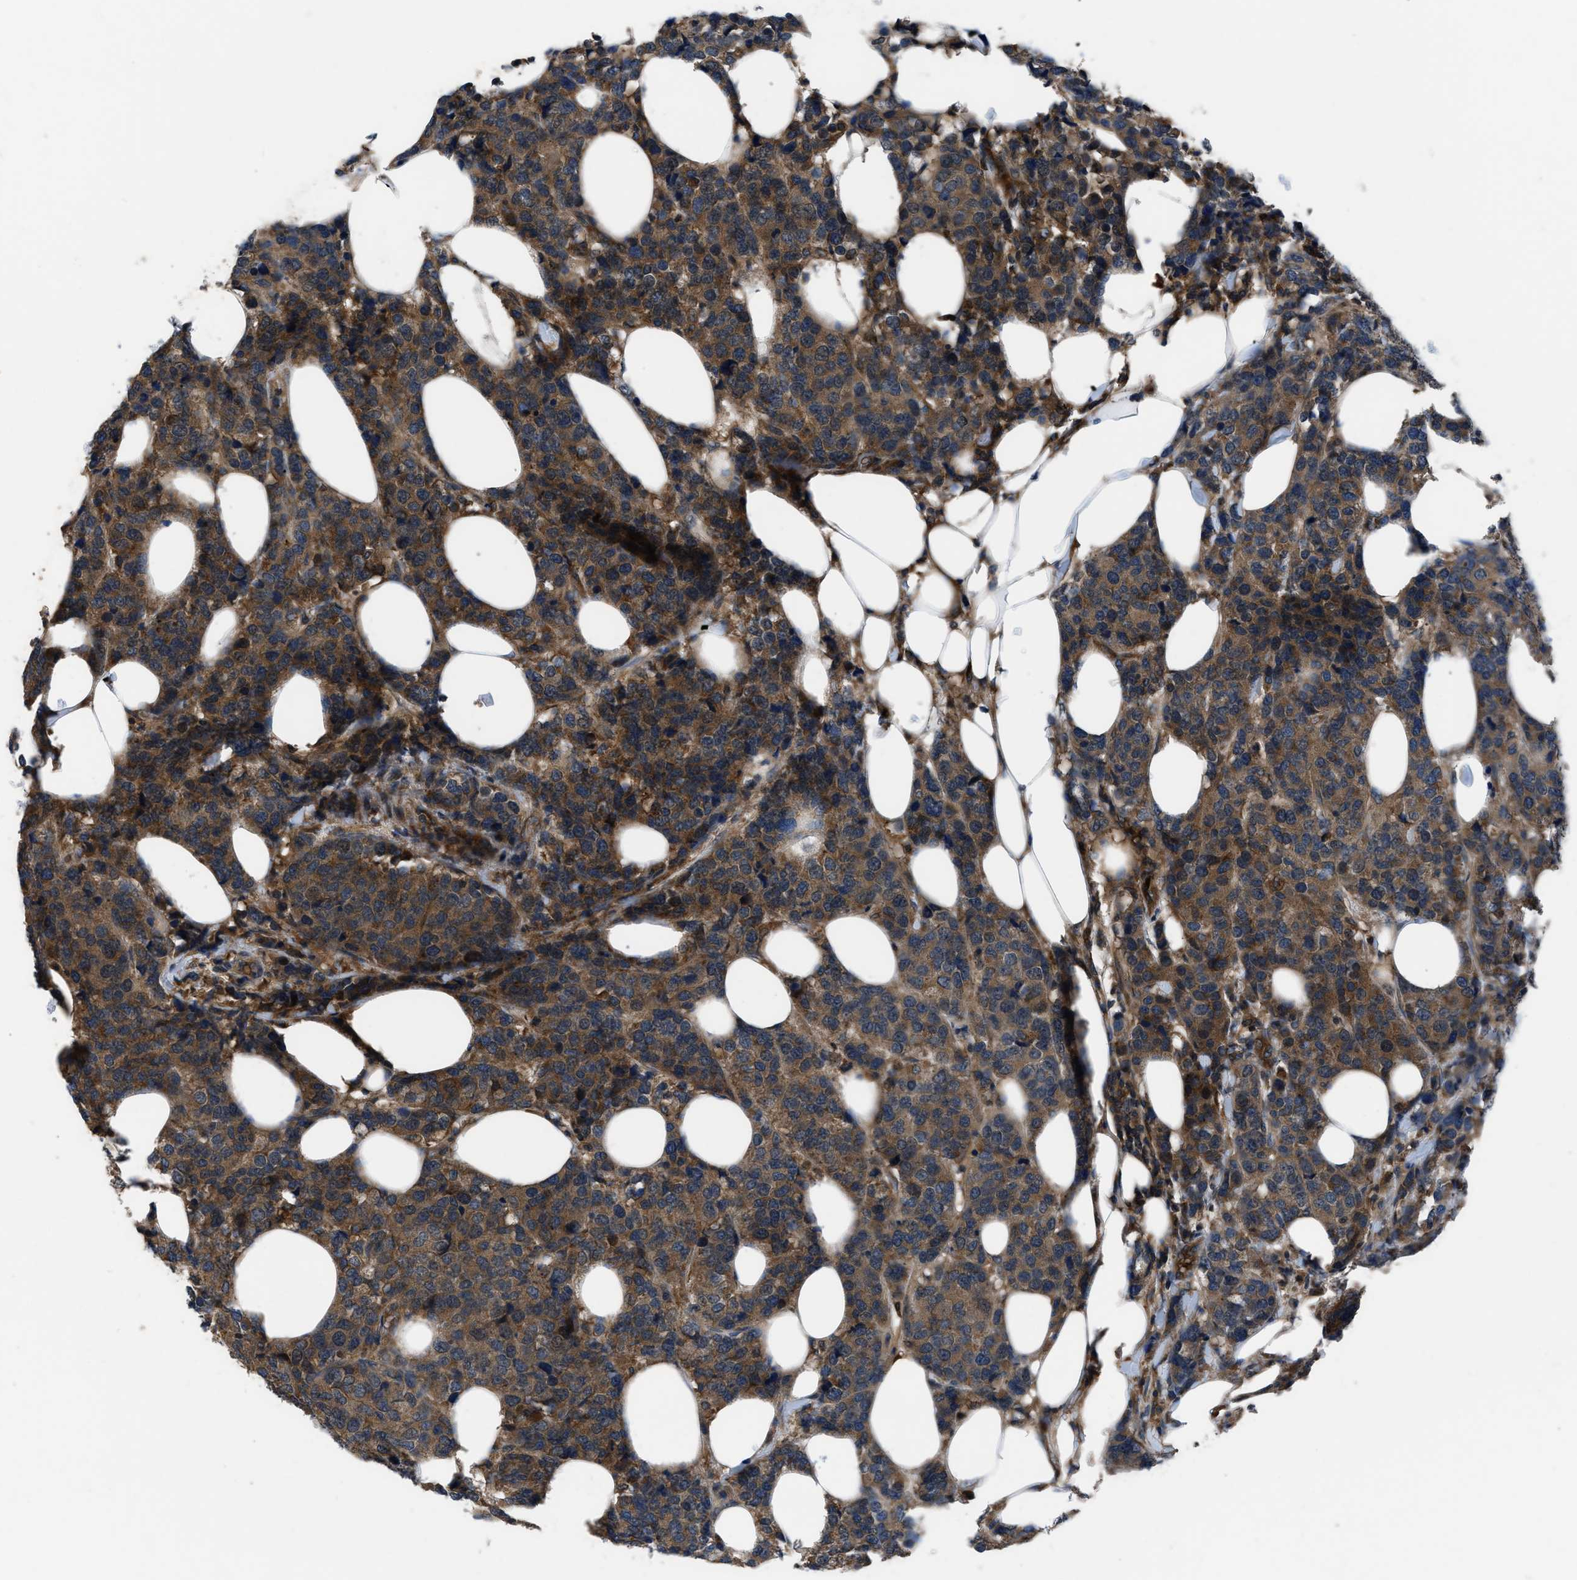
{"staining": {"intensity": "moderate", "quantity": ">75%", "location": "cytoplasmic/membranous"}, "tissue": "breast cancer", "cell_type": "Tumor cells", "image_type": "cancer", "snomed": [{"axis": "morphology", "description": "Lobular carcinoma"}, {"axis": "topography", "description": "Breast"}], "caption": "There is medium levels of moderate cytoplasmic/membranous positivity in tumor cells of breast cancer (lobular carcinoma), as demonstrated by immunohistochemical staining (brown color).", "gene": "USP25", "patient": {"sex": "female", "age": 59}}